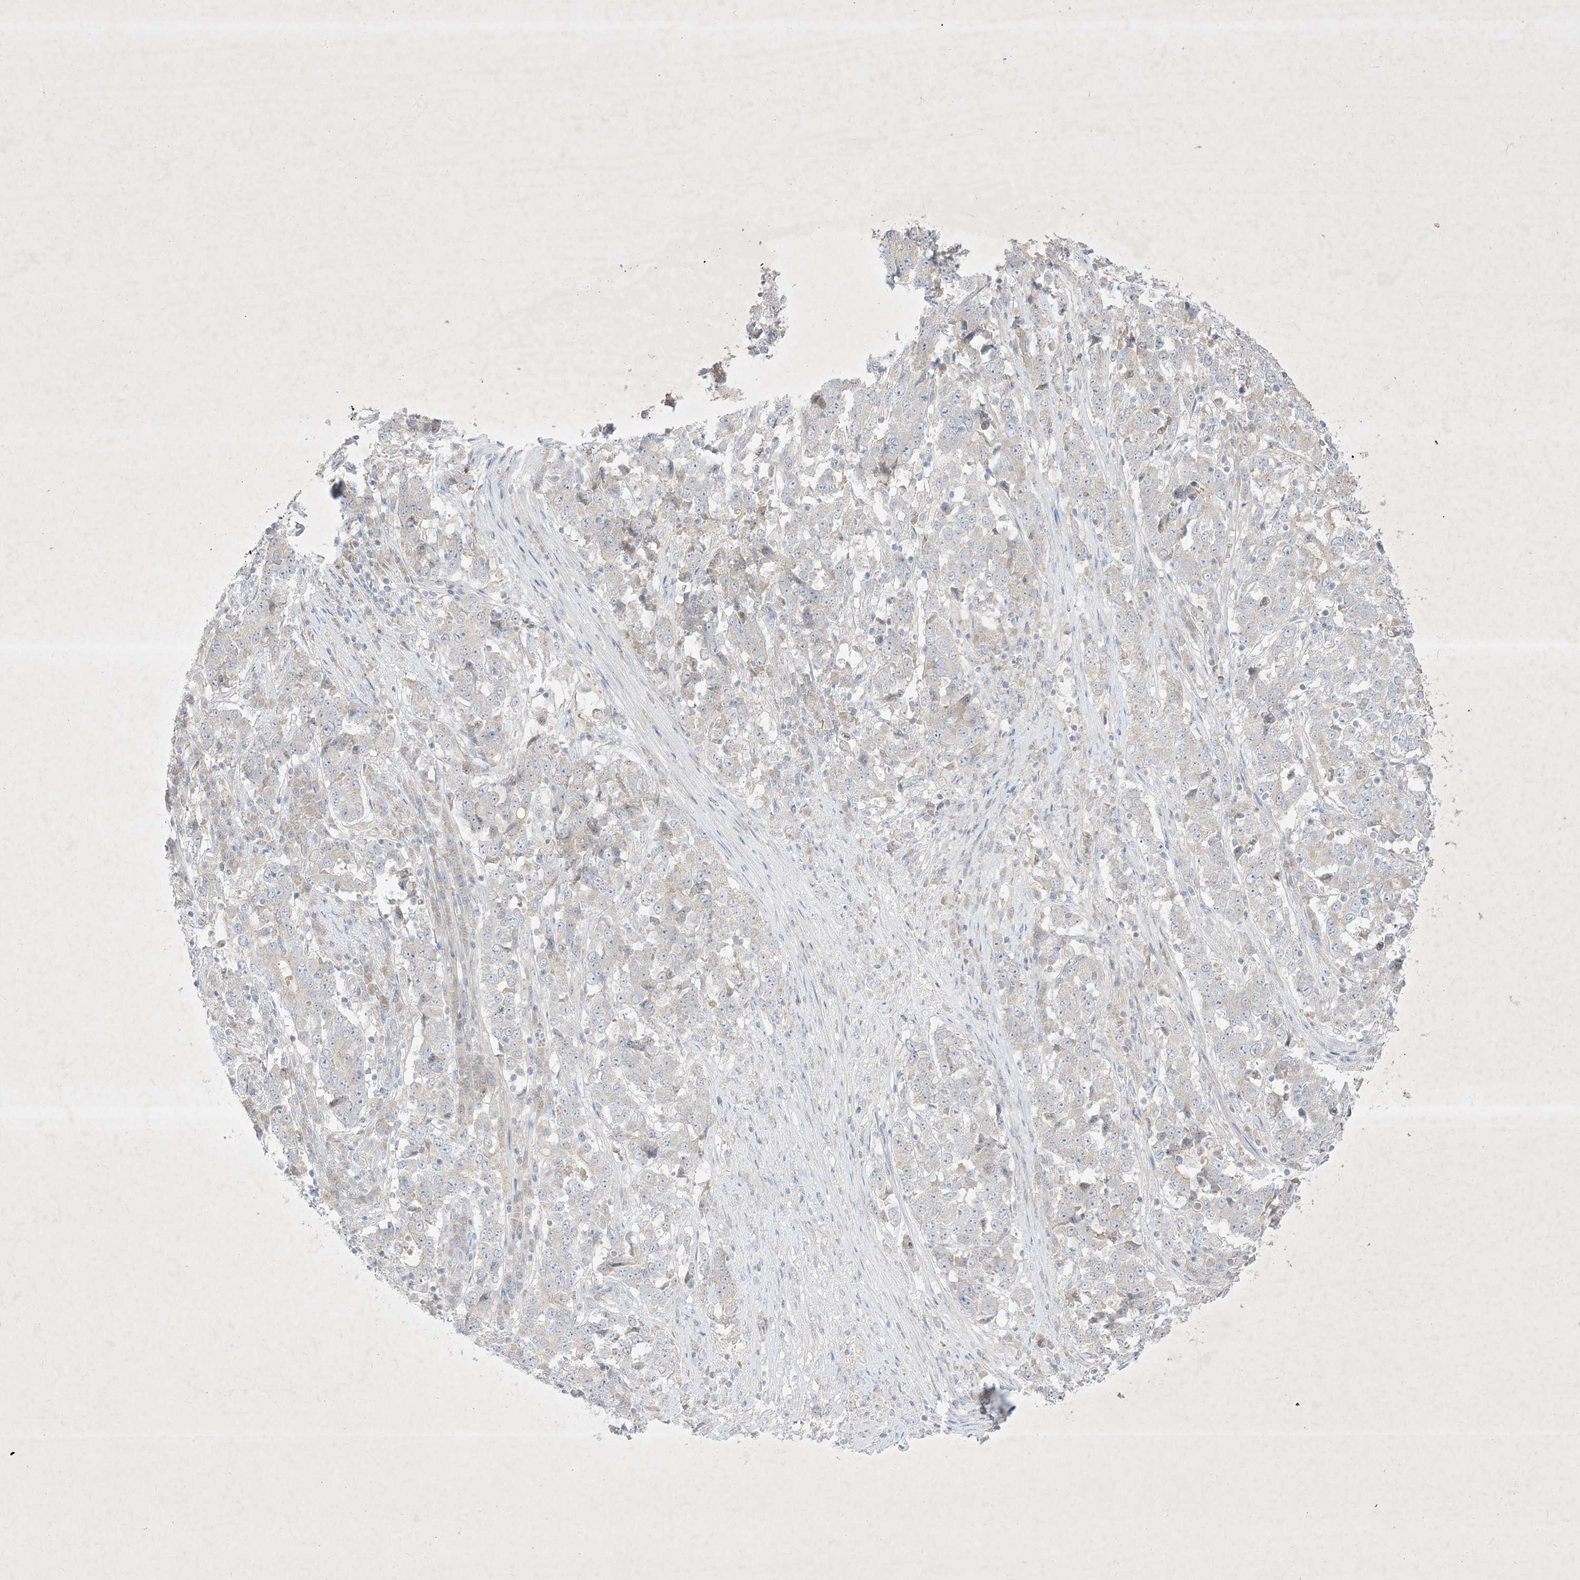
{"staining": {"intensity": "negative", "quantity": "none", "location": "none"}, "tissue": "stomach cancer", "cell_type": "Tumor cells", "image_type": "cancer", "snomed": [{"axis": "morphology", "description": "Adenocarcinoma, NOS"}, {"axis": "topography", "description": "Stomach"}], "caption": "The IHC micrograph has no significant staining in tumor cells of stomach cancer (adenocarcinoma) tissue.", "gene": "PLEKHA3", "patient": {"sex": "male", "age": 59}}